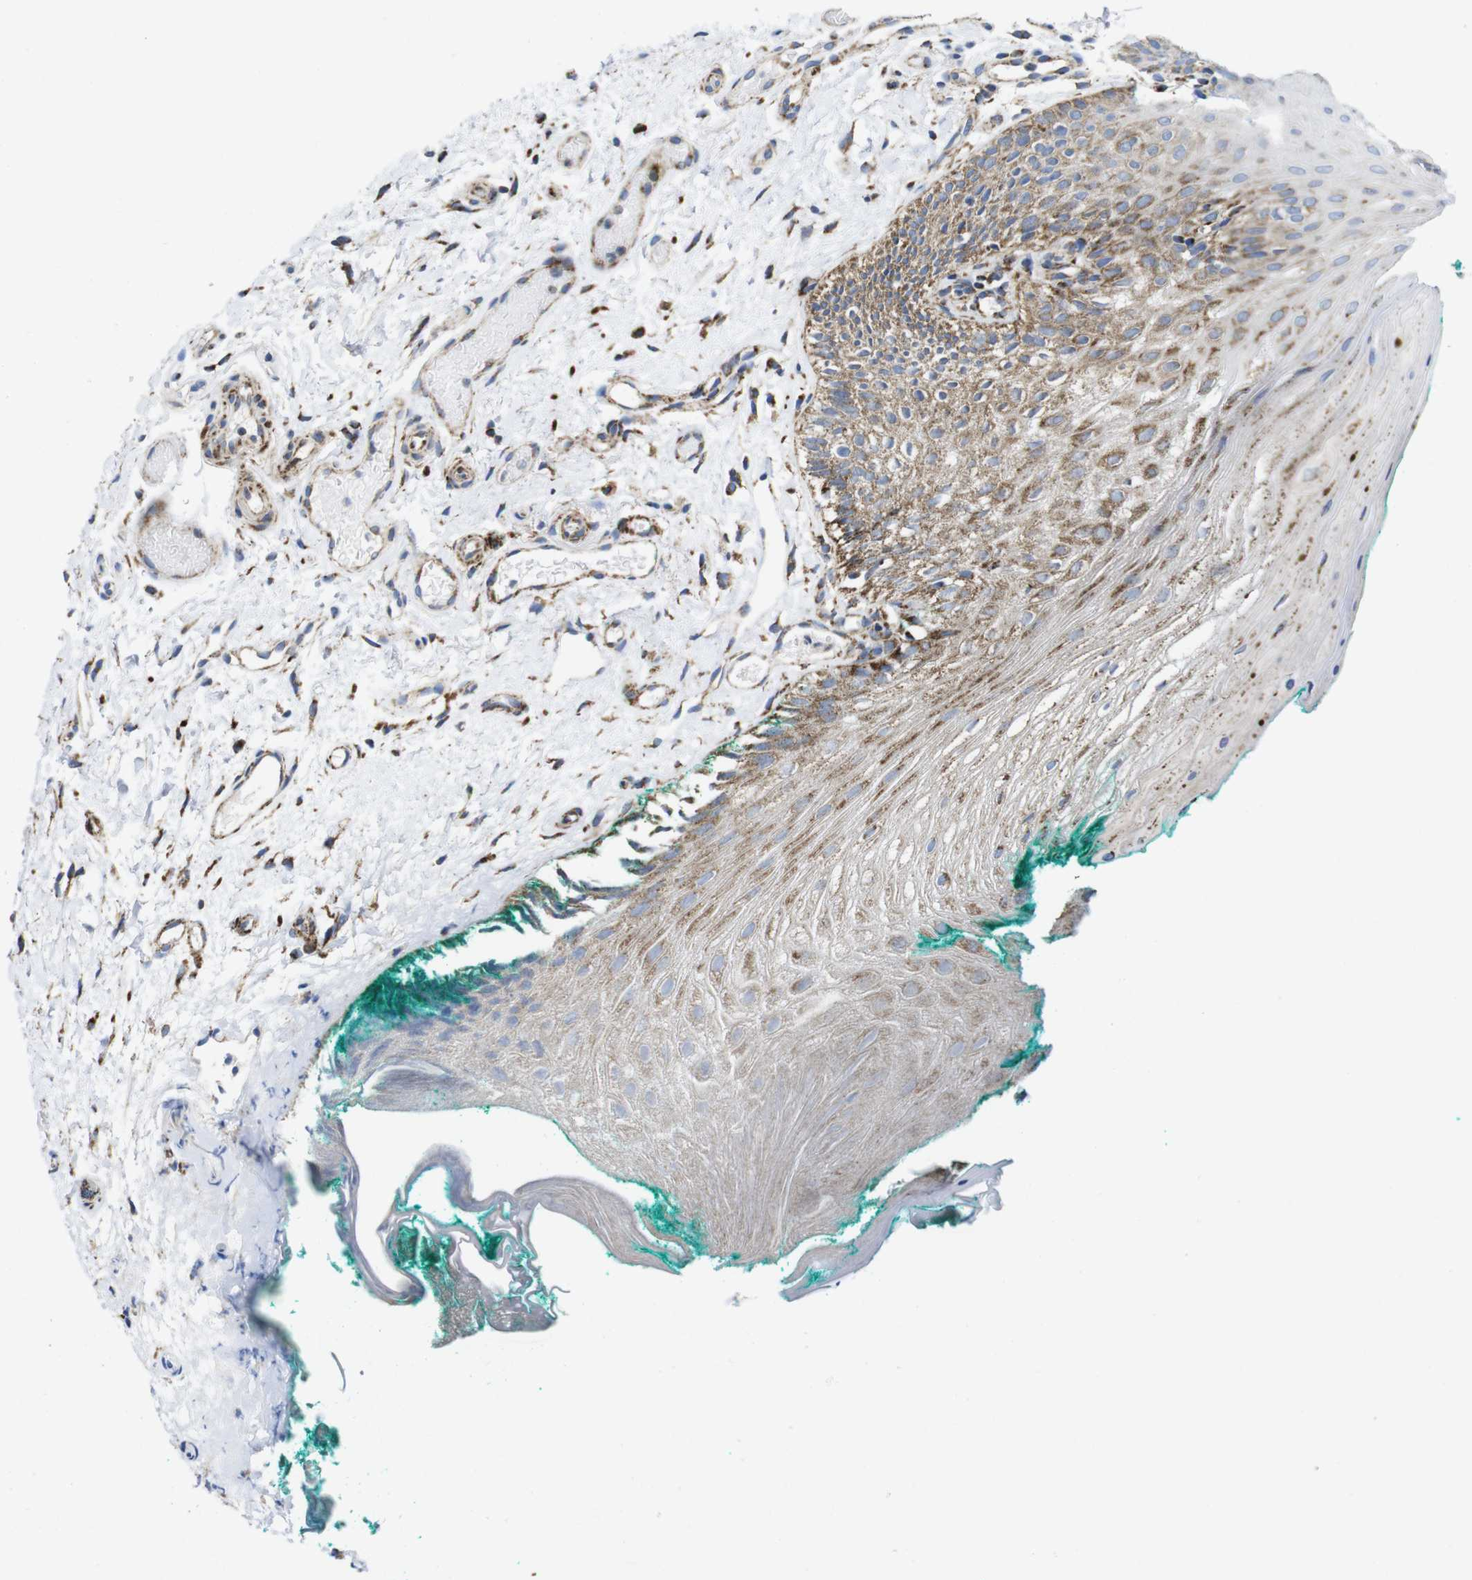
{"staining": {"intensity": "moderate", "quantity": "25%-75%", "location": "cytoplasmic/membranous"}, "tissue": "oral mucosa", "cell_type": "Squamous epithelial cells", "image_type": "normal", "snomed": [{"axis": "morphology", "description": "Normal tissue, NOS"}, {"axis": "topography", "description": "Skeletal muscle"}, {"axis": "topography", "description": "Oral tissue"}], "caption": "Immunohistochemical staining of normal oral mucosa shows 25%-75% levels of moderate cytoplasmic/membranous protein positivity in about 25%-75% of squamous epithelial cells.", "gene": "TMEM192", "patient": {"sex": "male", "age": 58}}